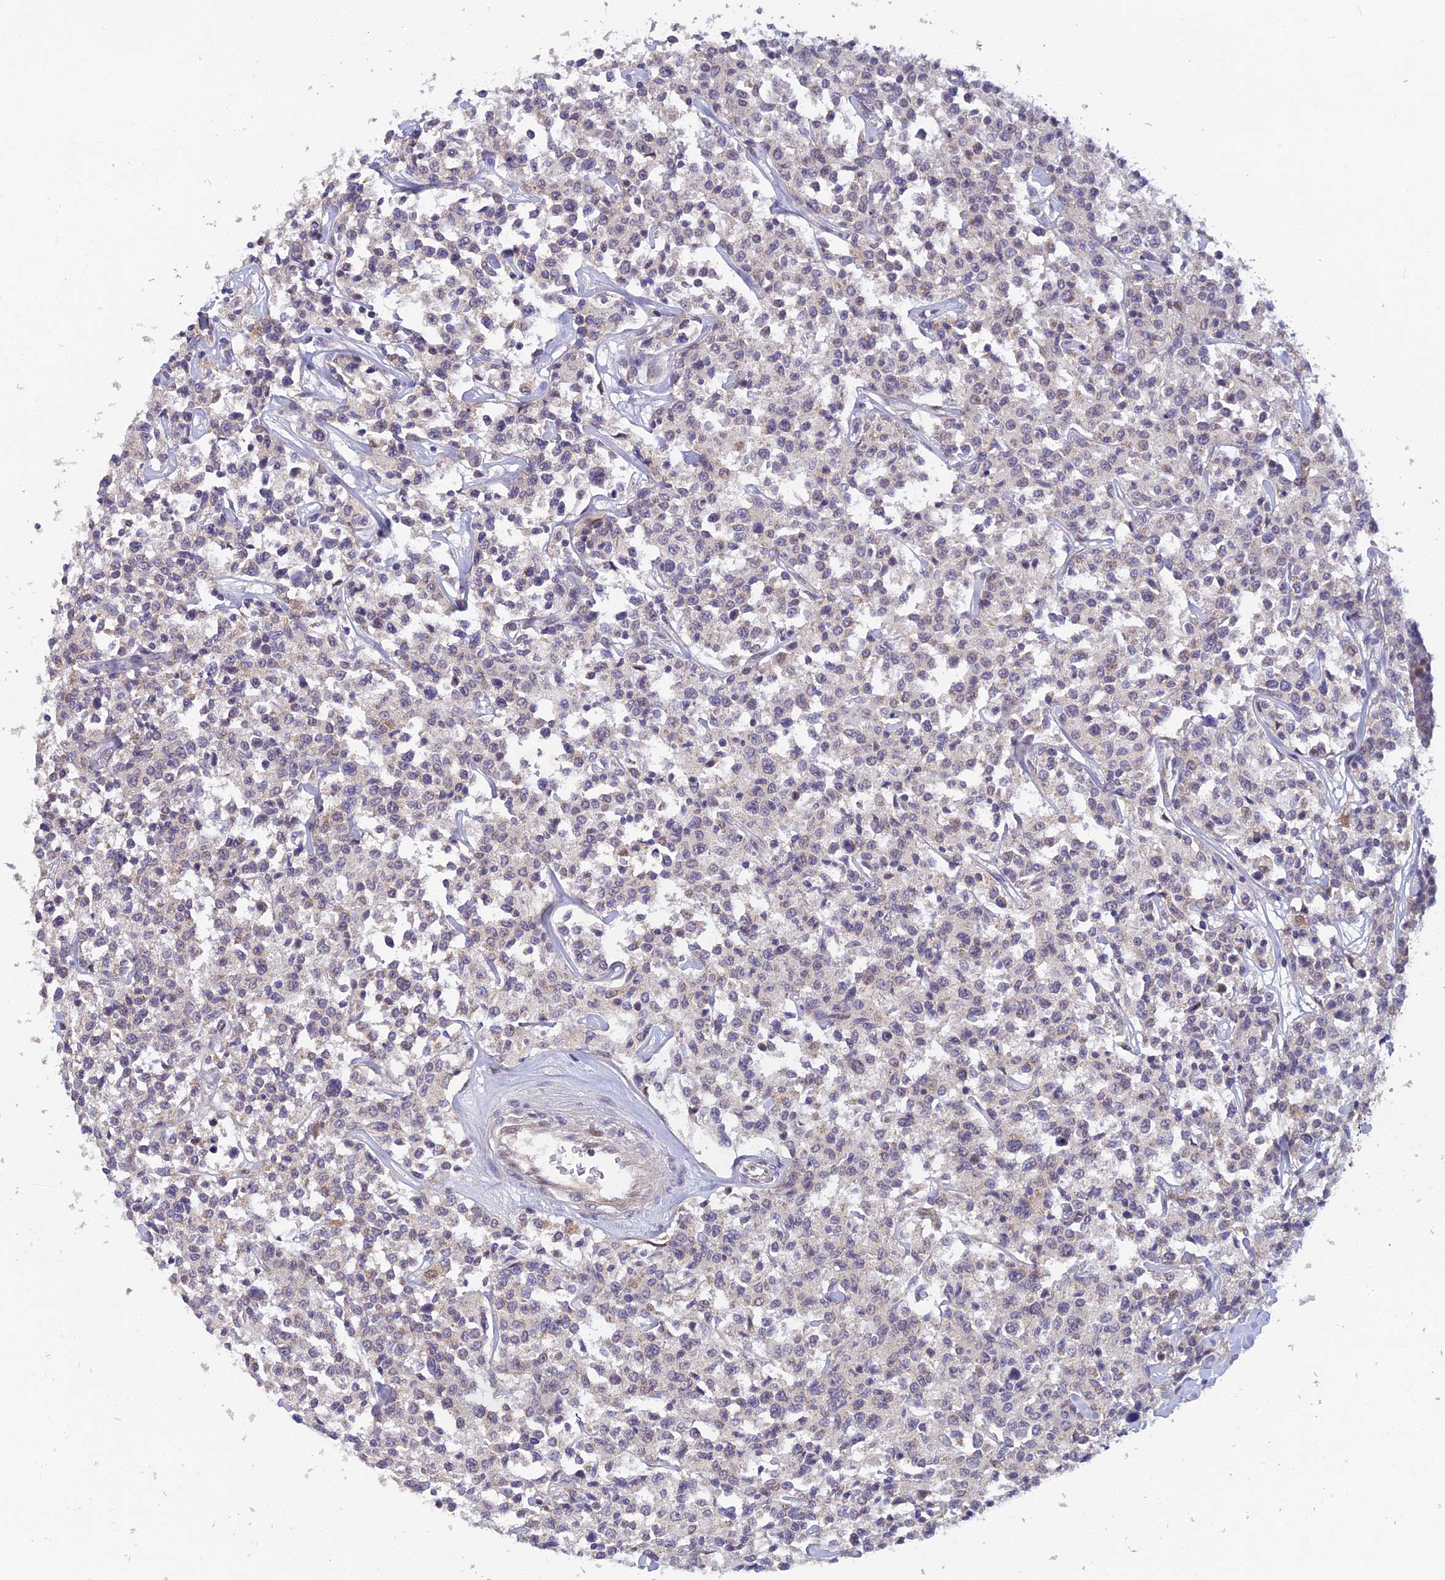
{"staining": {"intensity": "negative", "quantity": "none", "location": "none"}, "tissue": "lymphoma", "cell_type": "Tumor cells", "image_type": "cancer", "snomed": [{"axis": "morphology", "description": "Malignant lymphoma, non-Hodgkin's type, Low grade"}, {"axis": "topography", "description": "Small intestine"}], "caption": "A histopathology image of human low-grade malignant lymphoma, non-Hodgkin's type is negative for staining in tumor cells.", "gene": "FASTKD5", "patient": {"sex": "female", "age": 59}}